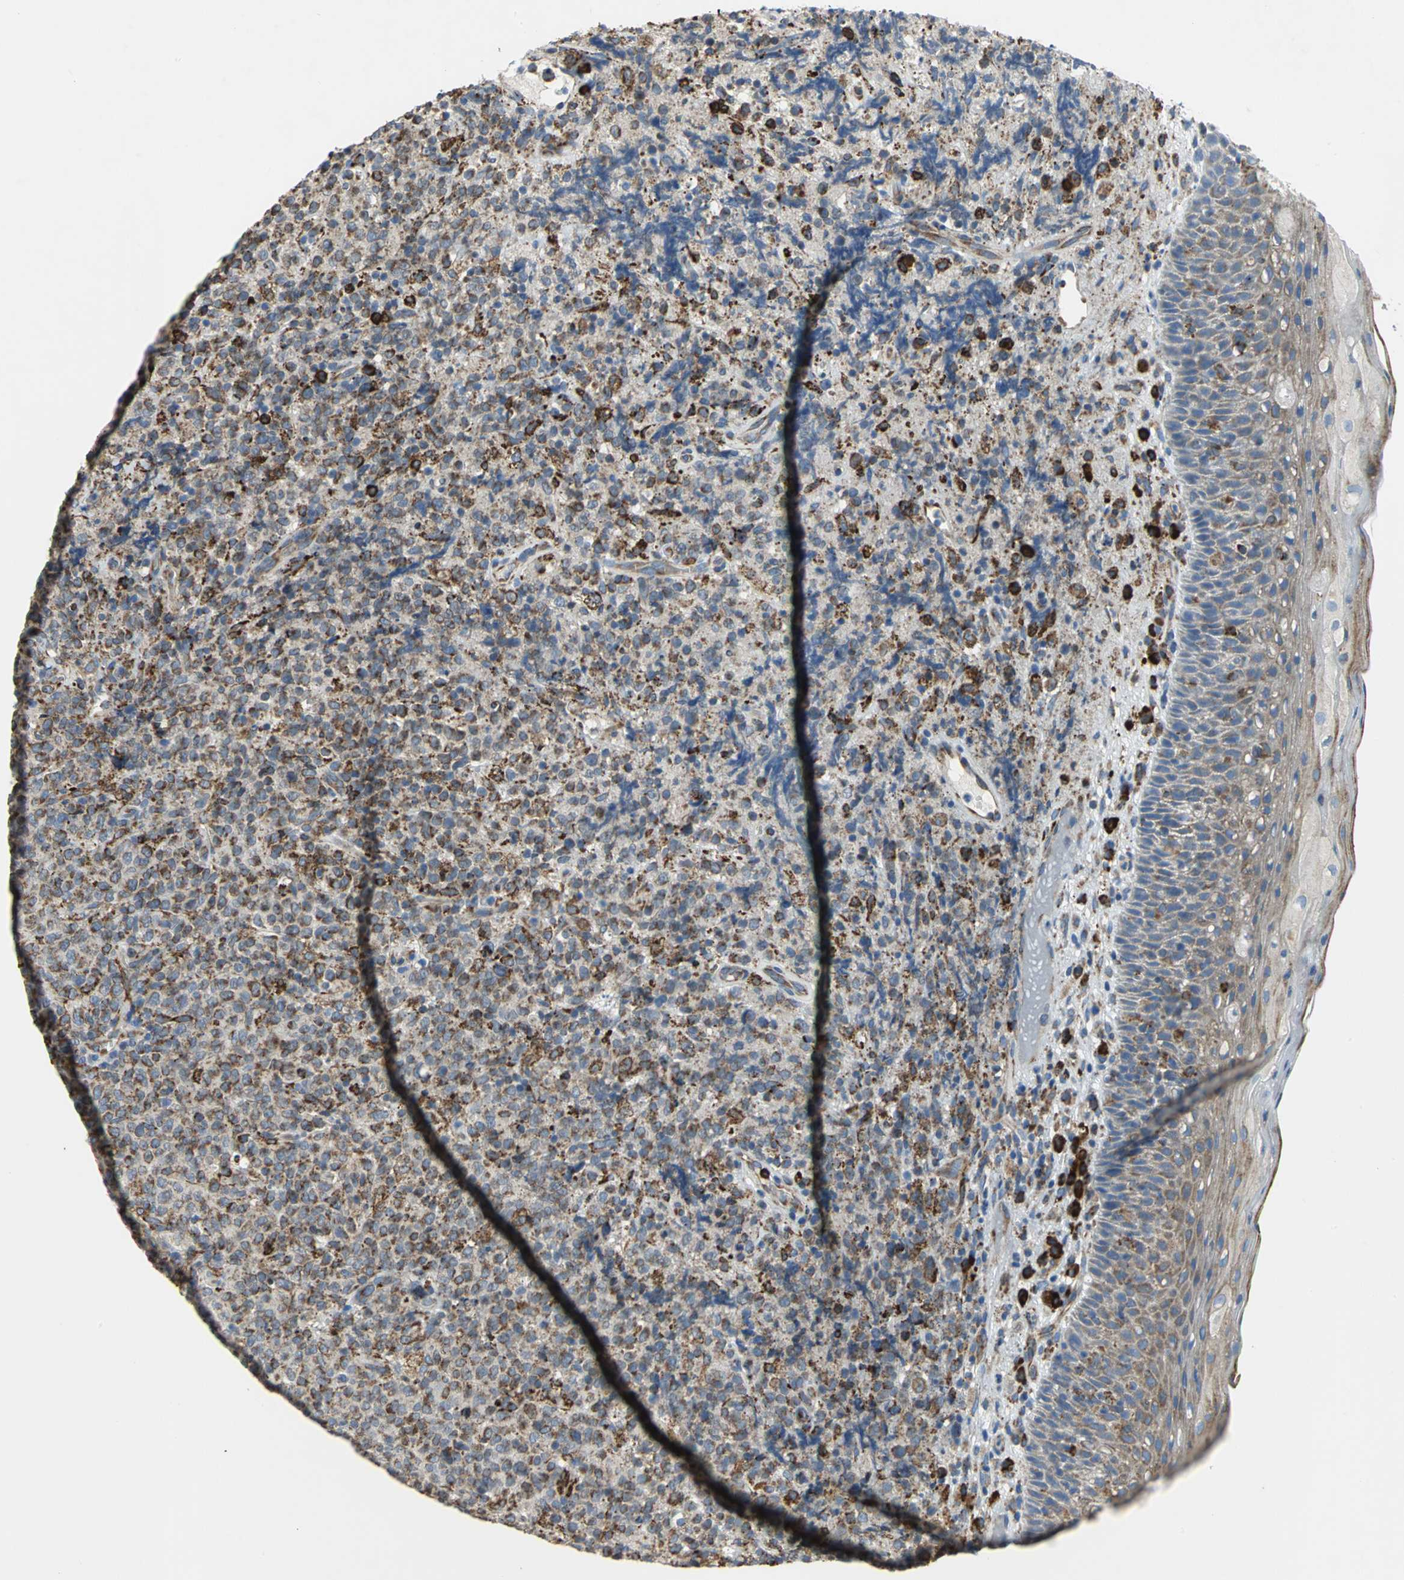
{"staining": {"intensity": "strong", "quantity": ">75%", "location": "cytoplasmic/membranous"}, "tissue": "lymphoma", "cell_type": "Tumor cells", "image_type": "cancer", "snomed": [{"axis": "morphology", "description": "Malignant lymphoma, non-Hodgkin's type, High grade"}, {"axis": "topography", "description": "Tonsil"}], "caption": "High-grade malignant lymphoma, non-Hodgkin's type tissue shows strong cytoplasmic/membranous staining in about >75% of tumor cells (brown staining indicates protein expression, while blue staining denotes nuclei).", "gene": "TULP4", "patient": {"sex": "female", "age": 36}}